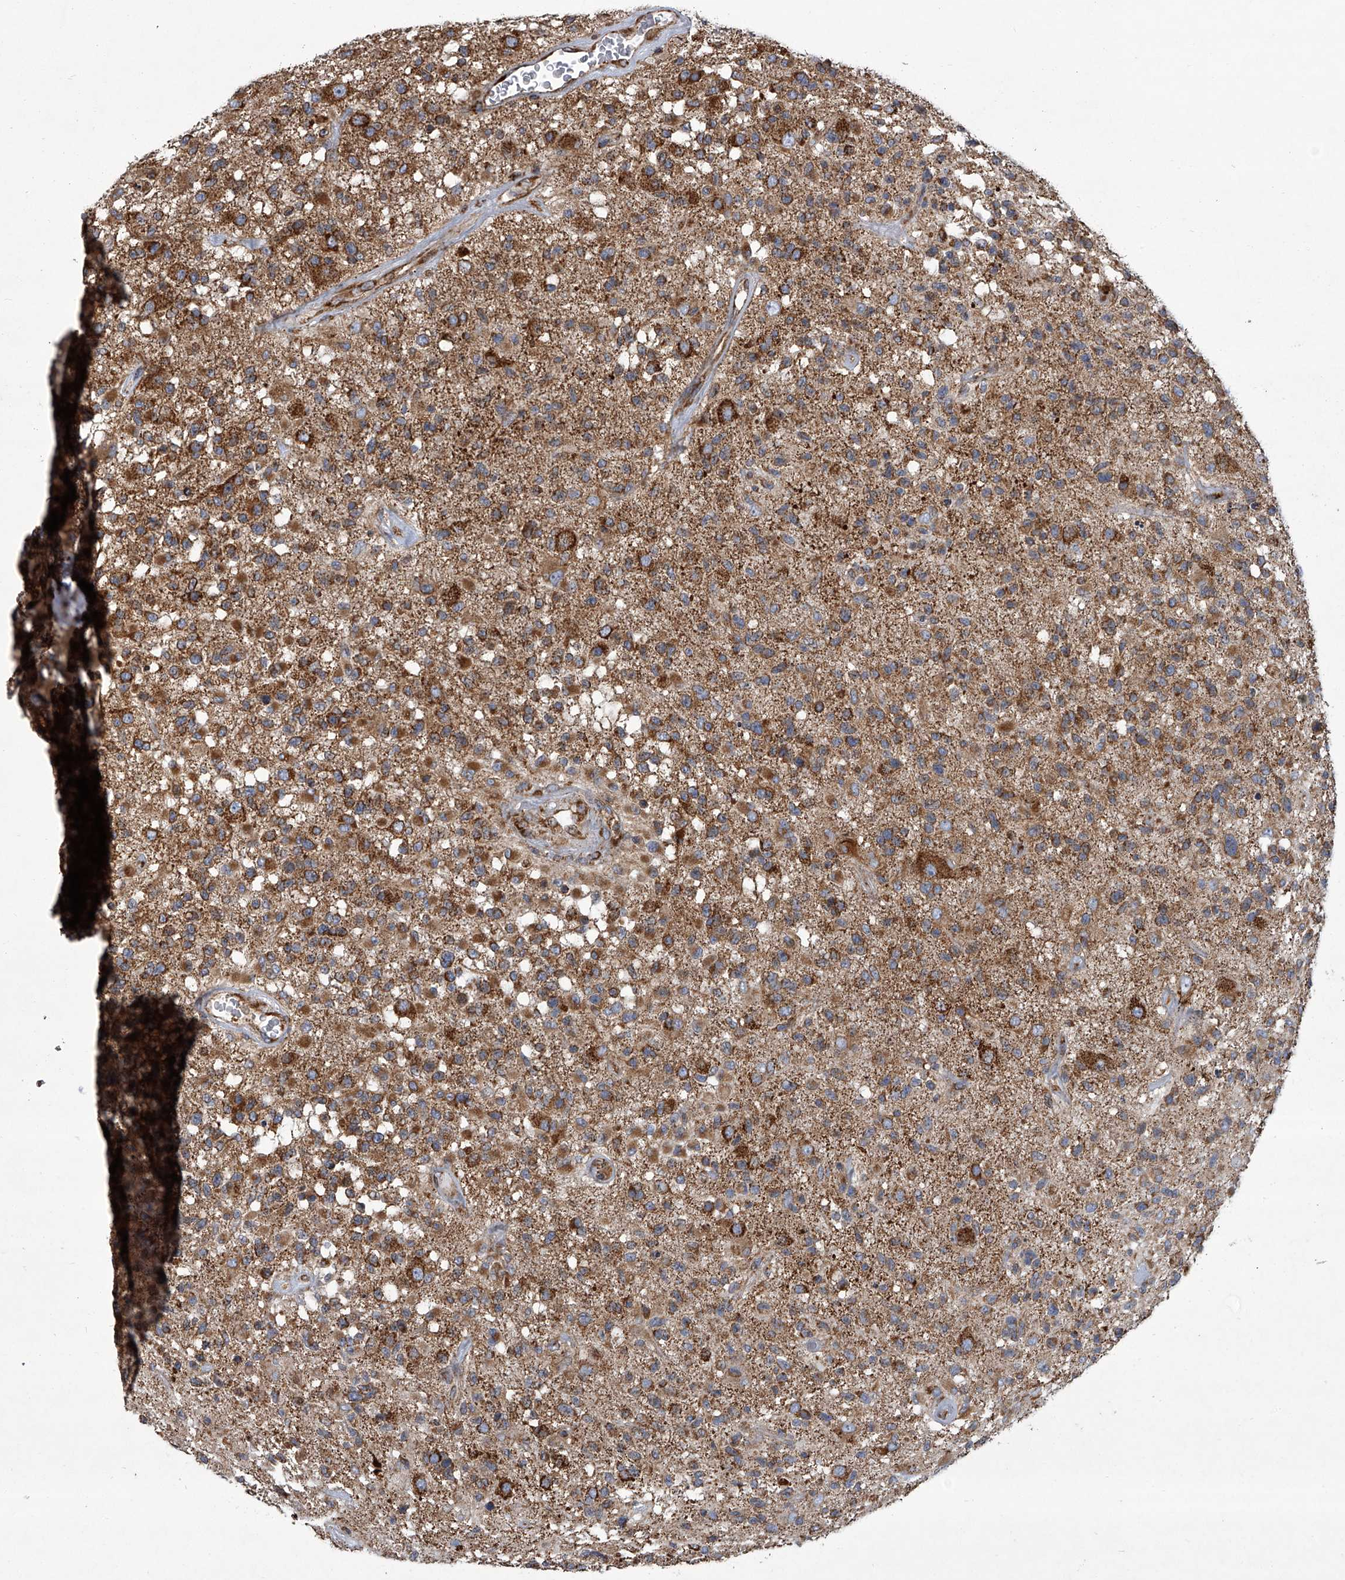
{"staining": {"intensity": "moderate", "quantity": ">75%", "location": "cytoplasmic/membranous"}, "tissue": "glioma", "cell_type": "Tumor cells", "image_type": "cancer", "snomed": [{"axis": "morphology", "description": "Glioma, malignant, High grade"}, {"axis": "morphology", "description": "Glioblastoma, NOS"}, {"axis": "topography", "description": "Brain"}], "caption": "Glioma was stained to show a protein in brown. There is medium levels of moderate cytoplasmic/membranous staining in about >75% of tumor cells.", "gene": "ZC3H15", "patient": {"sex": "male", "age": 60}}